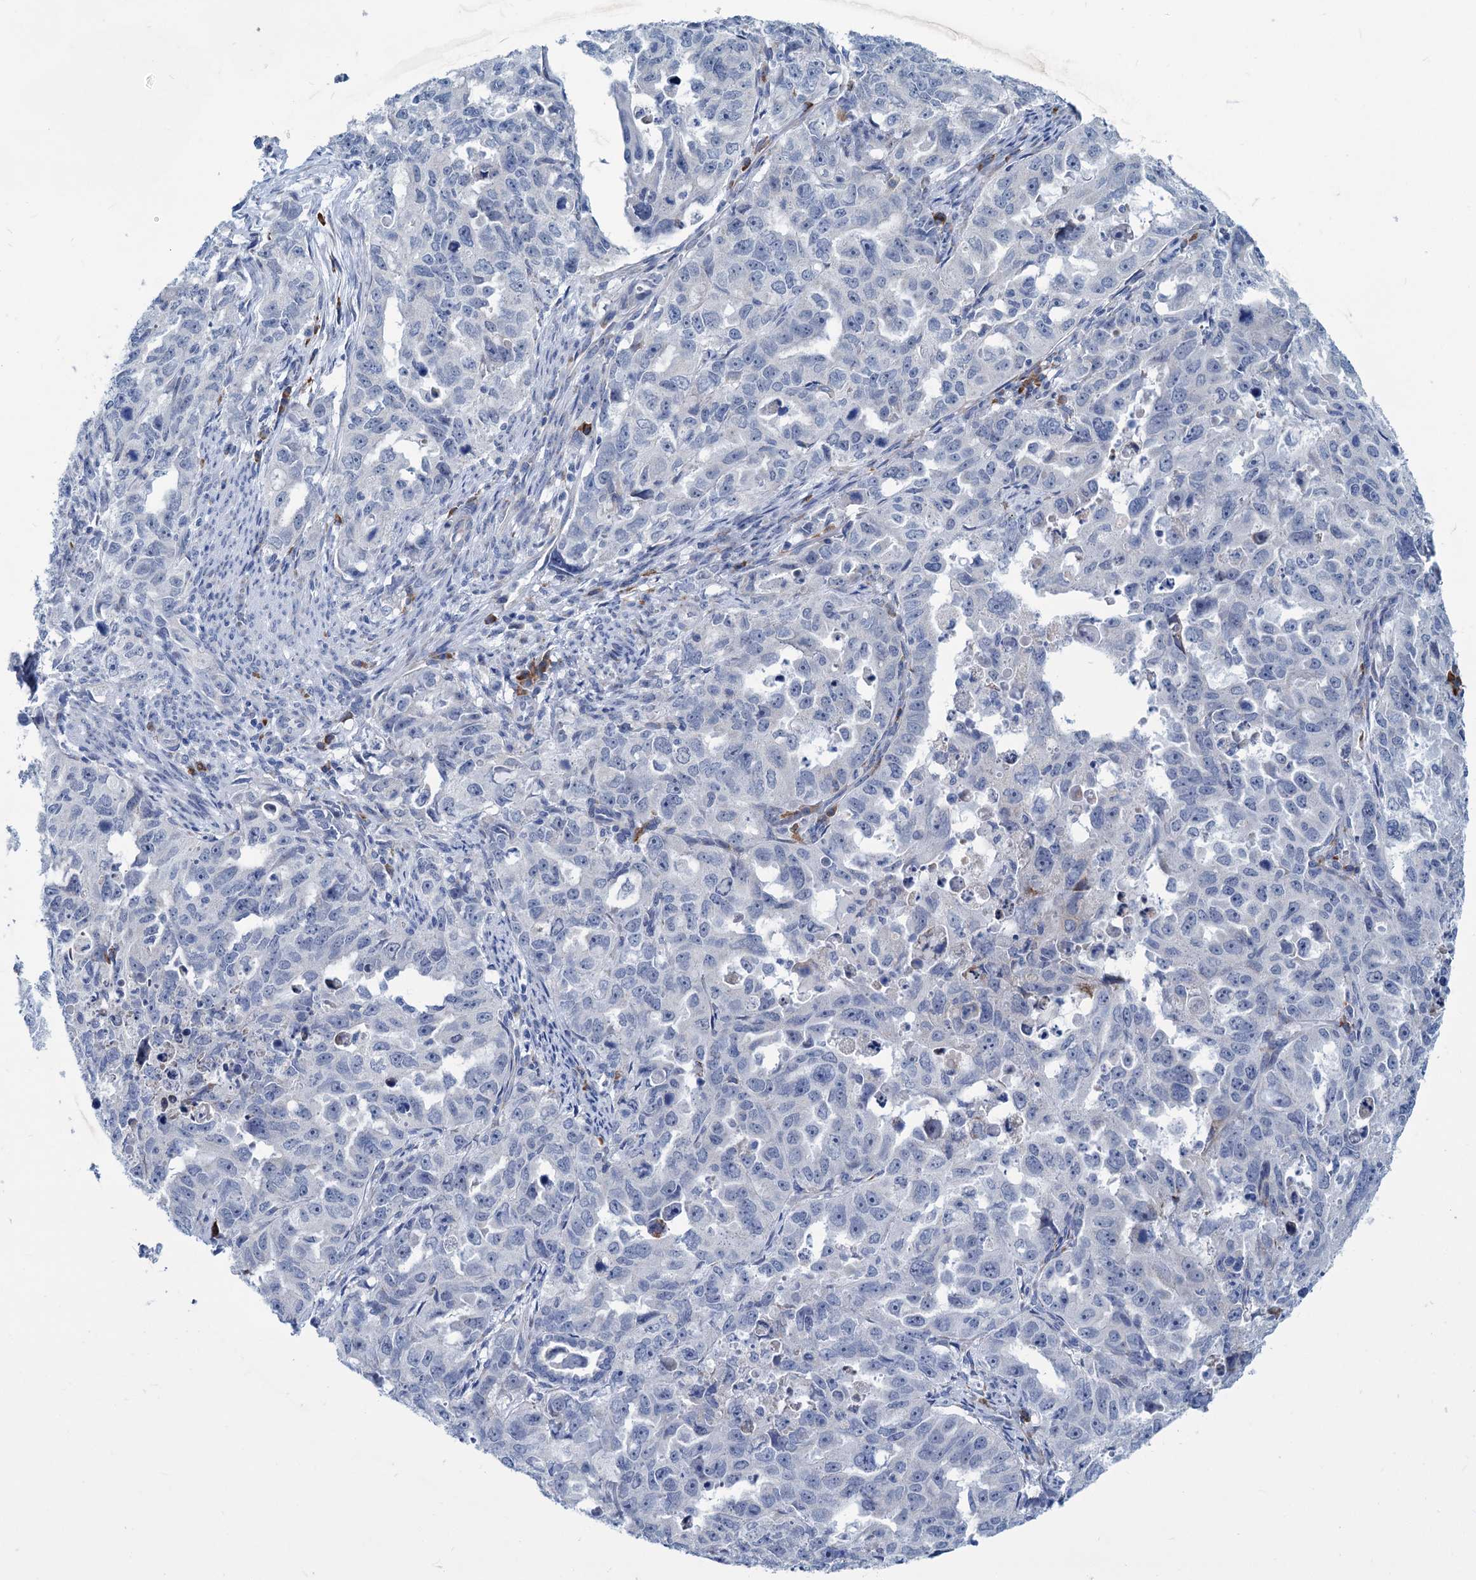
{"staining": {"intensity": "negative", "quantity": "none", "location": "none"}, "tissue": "endometrial cancer", "cell_type": "Tumor cells", "image_type": "cancer", "snomed": [{"axis": "morphology", "description": "Adenocarcinoma, NOS"}, {"axis": "topography", "description": "Endometrium"}], "caption": "IHC image of human adenocarcinoma (endometrial) stained for a protein (brown), which reveals no positivity in tumor cells.", "gene": "NEU3", "patient": {"sex": "female", "age": 65}}